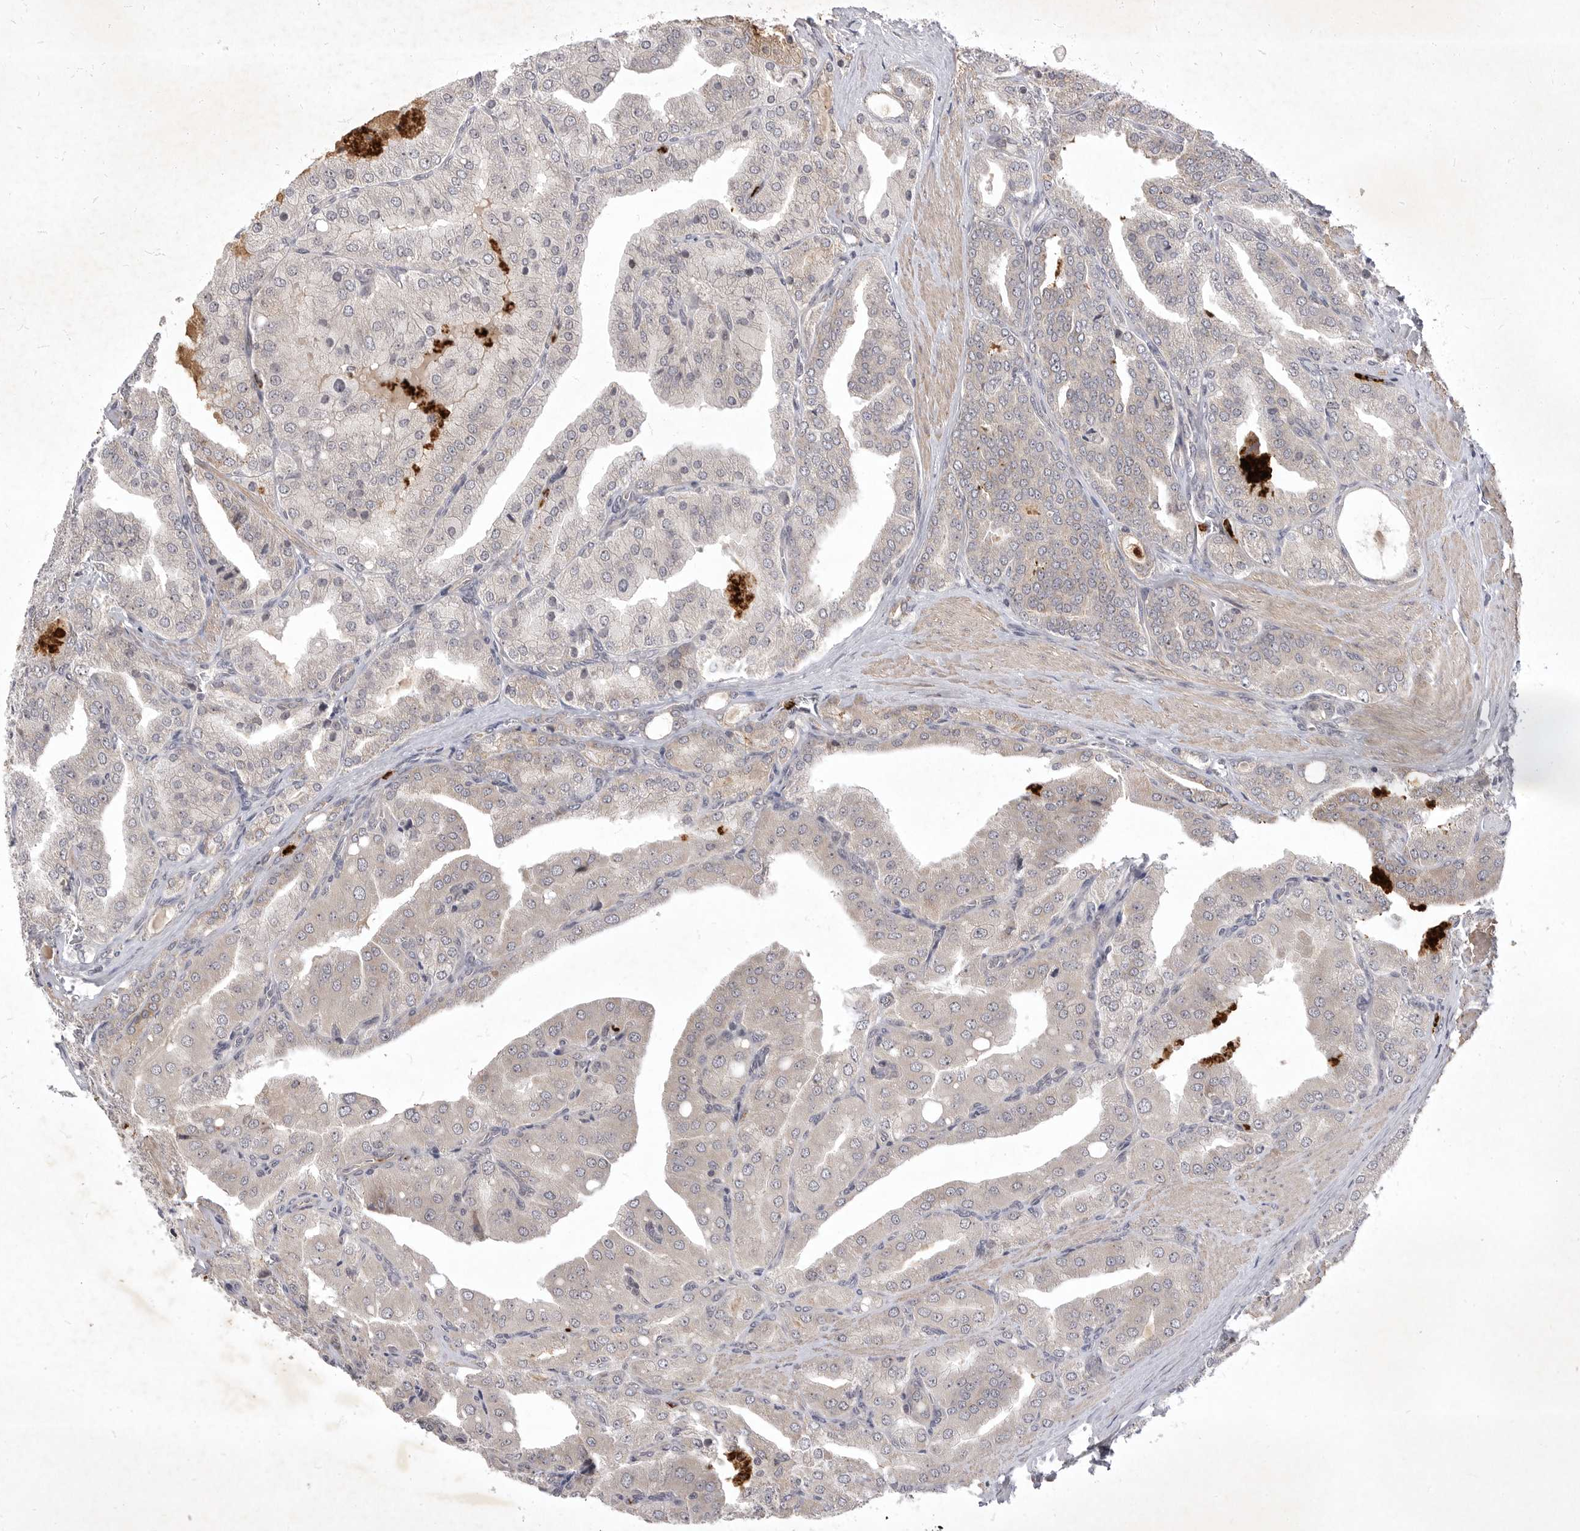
{"staining": {"intensity": "negative", "quantity": "none", "location": "none"}, "tissue": "prostate cancer", "cell_type": "Tumor cells", "image_type": "cancer", "snomed": [{"axis": "morphology", "description": "Adenocarcinoma, High grade"}, {"axis": "topography", "description": "Prostate"}], "caption": "Prostate high-grade adenocarcinoma was stained to show a protein in brown. There is no significant expression in tumor cells.", "gene": "UBE3D", "patient": {"sex": "male", "age": 50}}